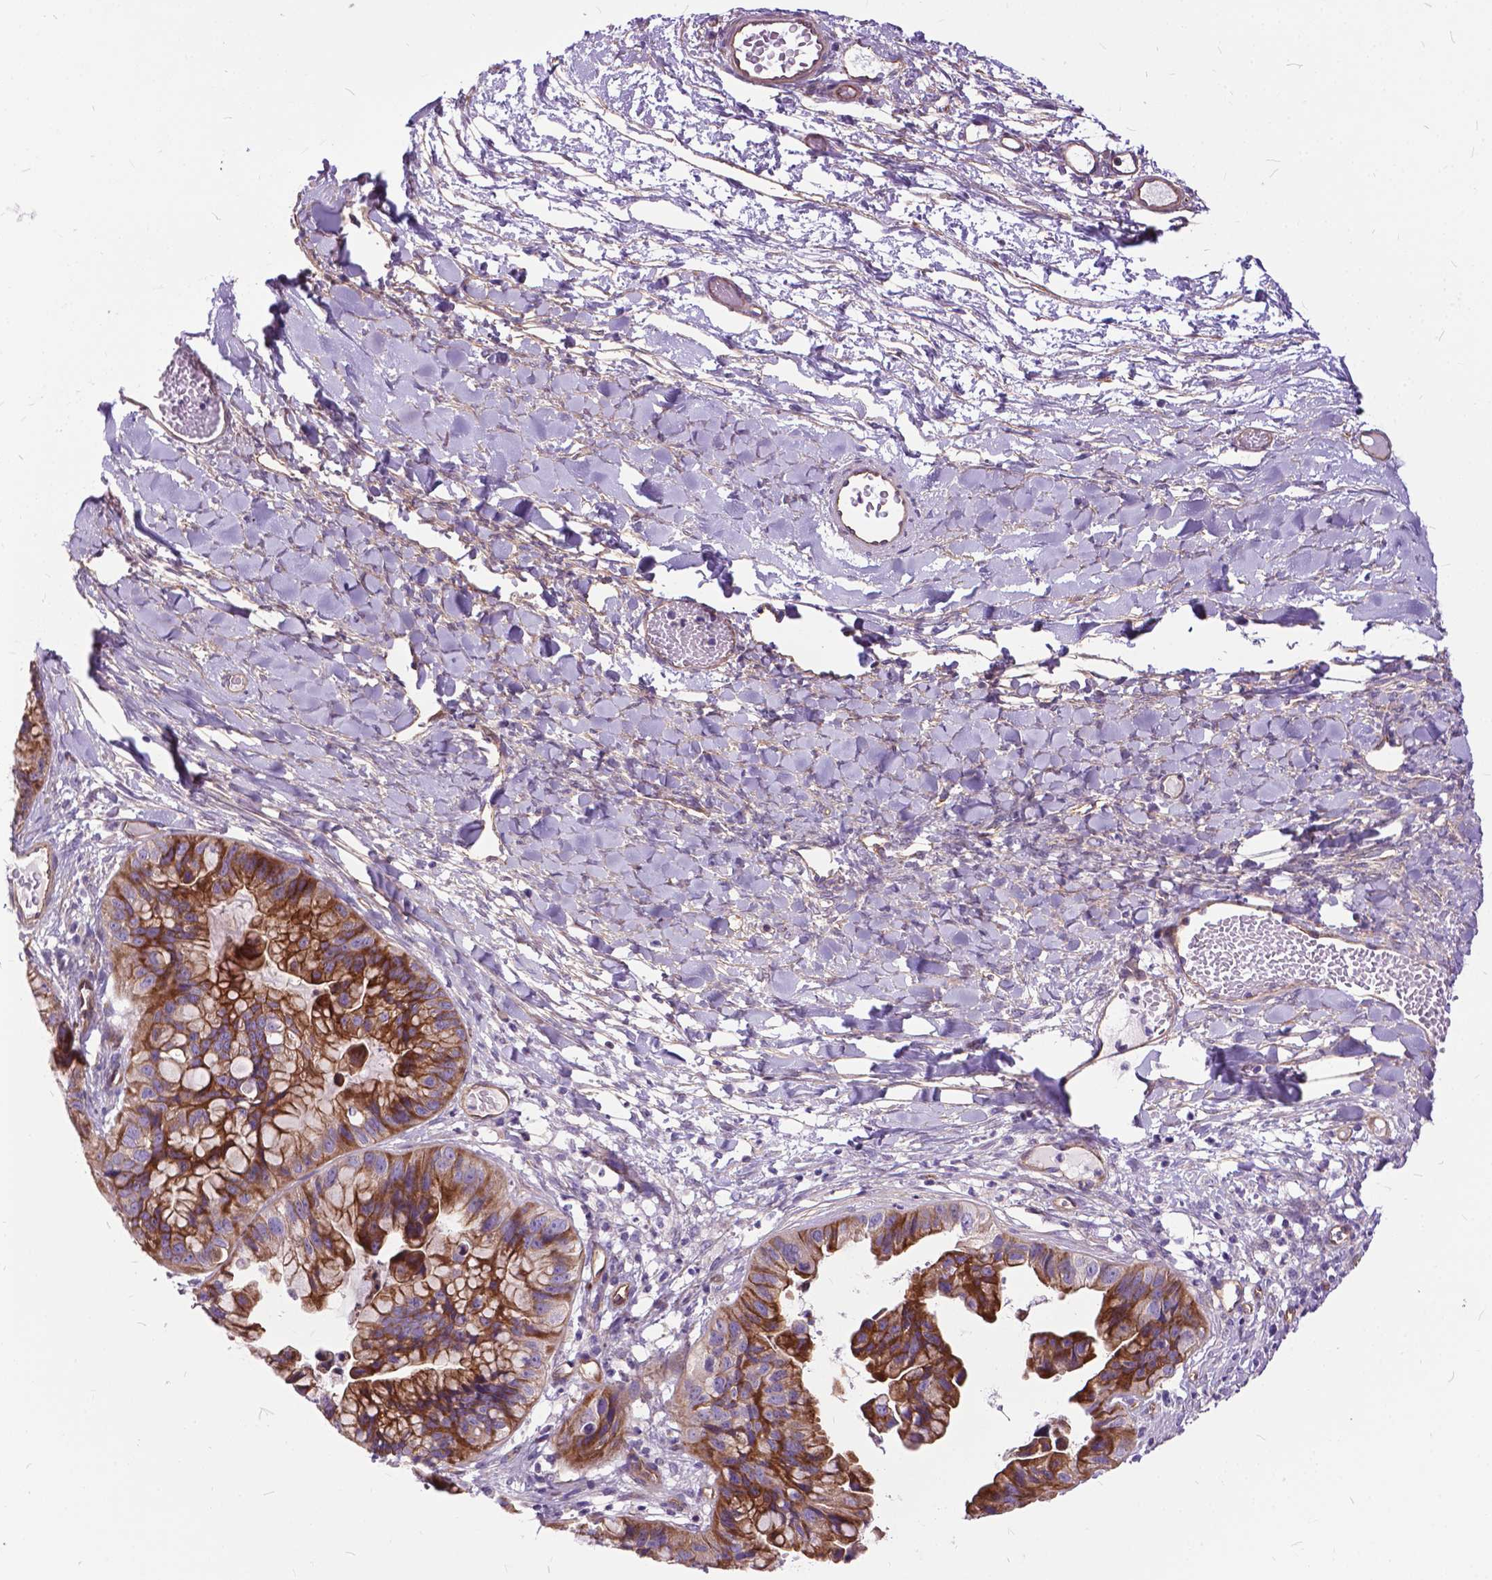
{"staining": {"intensity": "strong", "quantity": "25%-75%", "location": "cytoplasmic/membranous"}, "tissue": "ovarian cancer", "cell_type": "Tumor cells", "image_type": "cancer", "snomed": [{"axis": "morphology", "description": "Cystadenocarcinoma, mucinous, NOS"}, {"axis": "topography", "description": "Ovary"}], "caption": "Protein positivity by IHC shows strong cytoplasmic/membranous positivity in approximately 25%-75% of tumor cells in ovarian mucinous cystadenocarcinoma. (DAB (3,3'-diaminobenzidine) IHC, brown staining for protein, blue staining for nuclei).", "gene": "FLT4", "patient": {"sex": "female", "age": 76}}